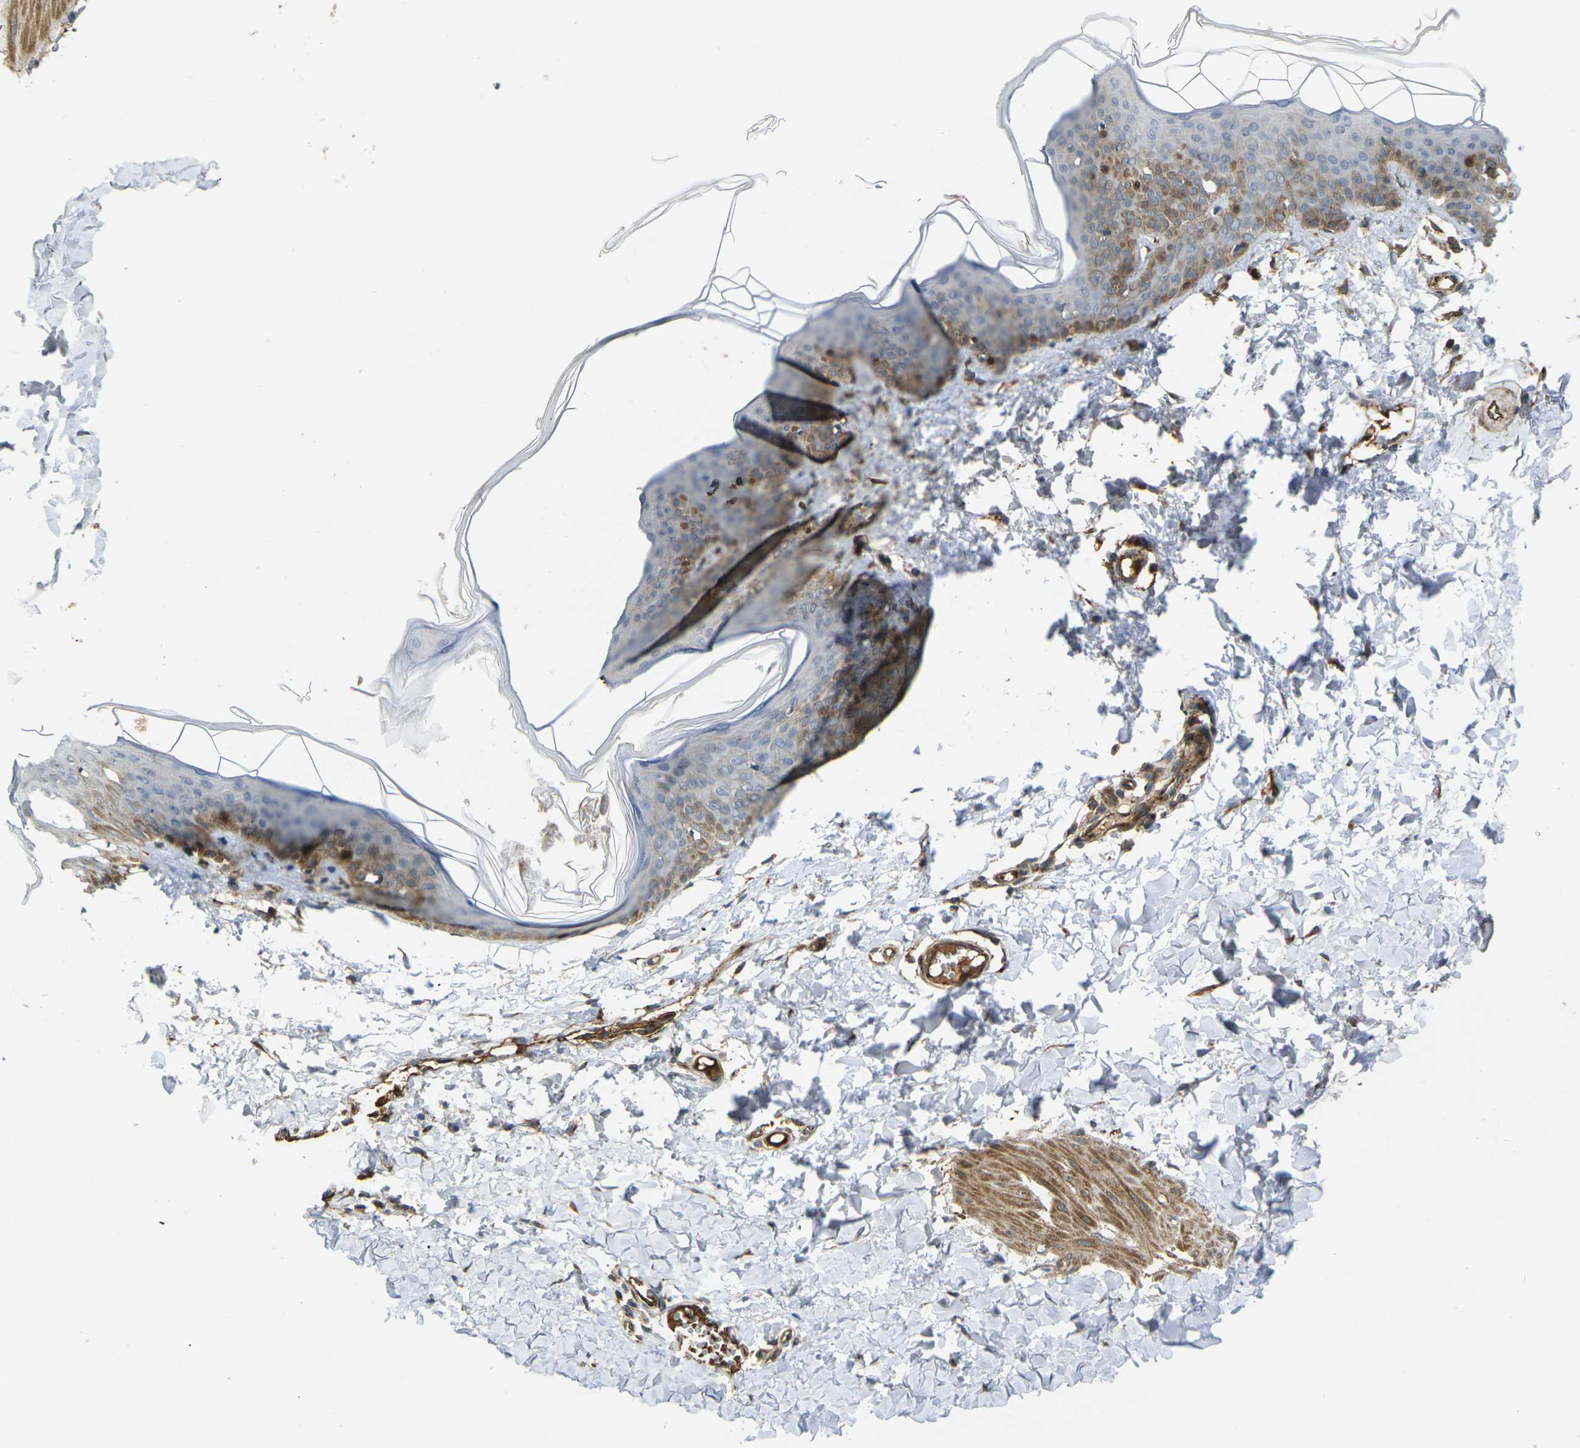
{"staining": {"intensity": "moderate", "quantity": ">75%", "location": "cytoplasmic/membranous"}, "tissue": "skin", "cell_type": "Fibroblasts", "image_type": "normal", "snomed": [{"axis": "morphology", "description": "Normal tissue, NOS"}, {"axis": "topography", "description": "Skin"}], "caption": "Immunohistochemical staining of benign human skin exhibits moderate cytoplasmic/membranous protein expression in about >75% of fibroblasts.", "gene": "ECE1", "patient": {"sex": "female", "age": 17}}